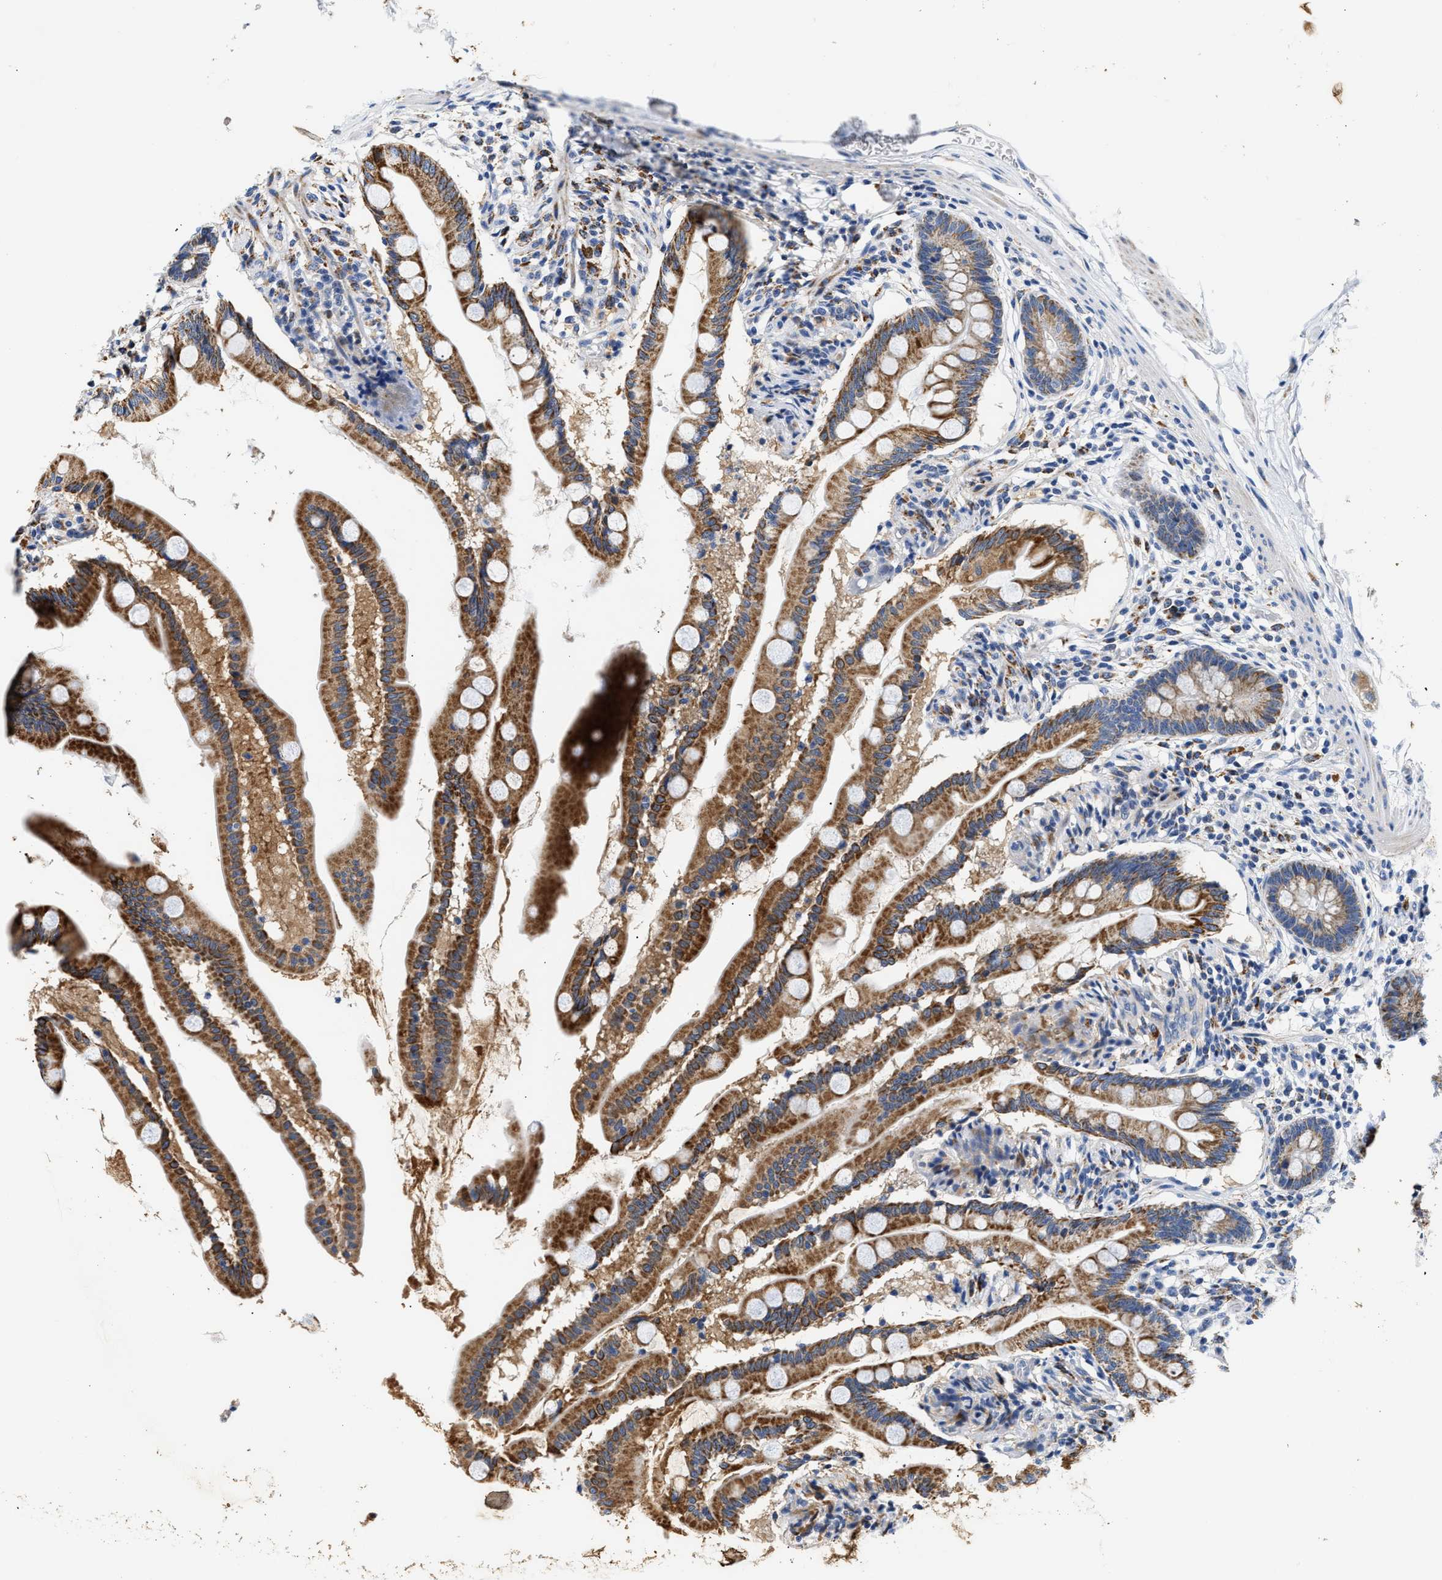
{"staining": {"intensity": "moderate", "quantity": ">75%", "location": "cytoplasmic/membranous"}, "tissue": "small intestine", "cell_type": "Glandular cells", "image_type": "normal", "snomed": [{"axis": "morphology", "description": "Normal tissue, NOS"}, {"axis": "topography", "description": "Small intestine"}], "caption": "DAB immunohistochemical staining of normal small intestine exhibits moderate cytoplasmic/membranous protein positivity in approximately >75% of glandular cells.", "gene": "ACADVL", "patient": {"sex": "female", "age": 56}}